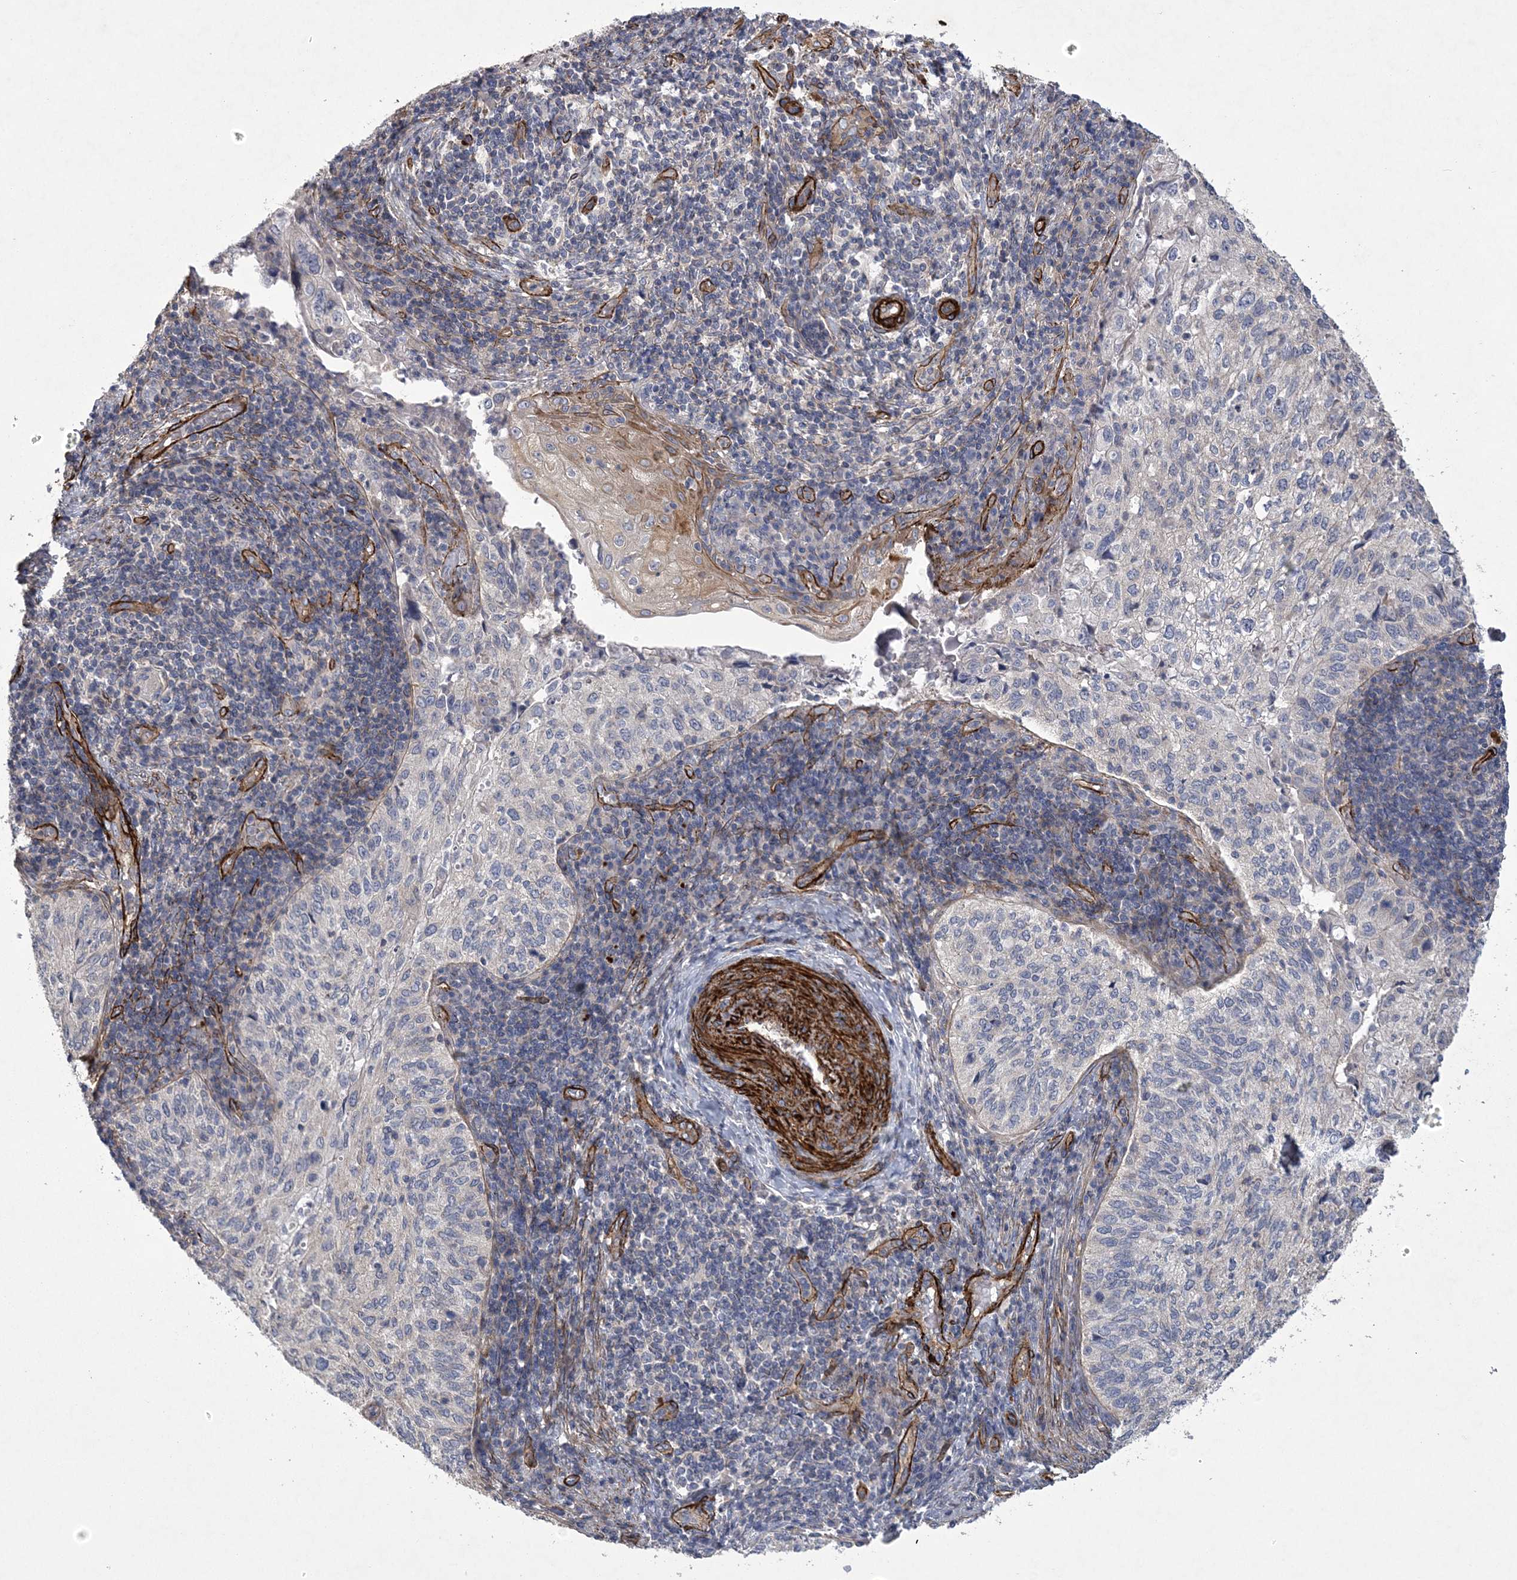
{"staining": {"intensity": "negative", "quantity": "none", "location": "none"}, "tissue": "cervical cancer", "cell_type": "Tumor cells", "image_type": "cancer", "snomed": [{"axis": "morphology", "description": "Squamous cell carcinoma, NOS"}, {"axis": "topography", "description": "Cervix"}], "caption": "DAB immunohistochemical staining of cervical cancer (squamous cell carcinoma) shows no significant expression in tumor cells.", "gene": "ARSJ", "patient": {"sex": "female", "age": 30}}